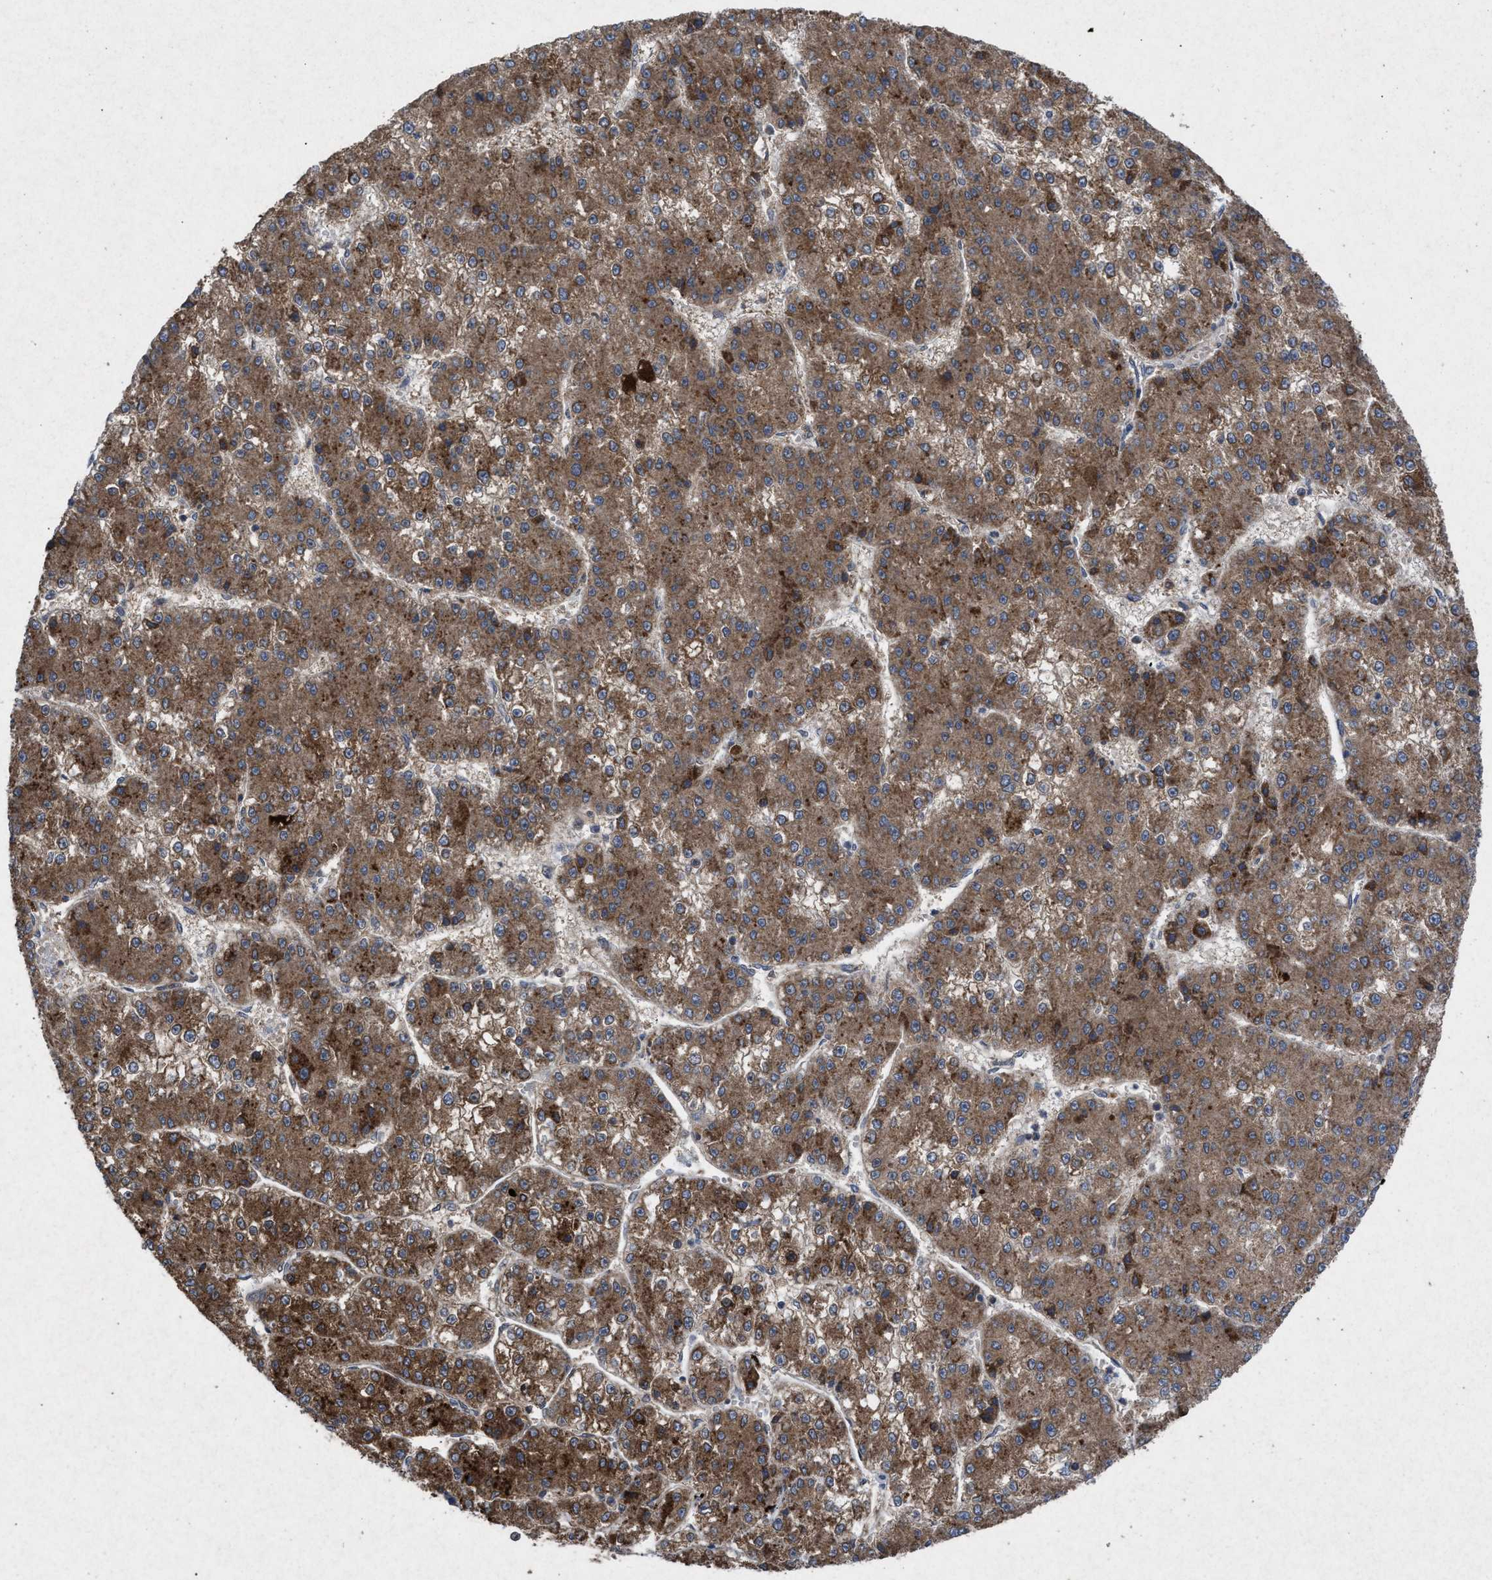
{"staining": {"intensity": "moderate", "quantity": ">75%", "location": "cytoplasmic/membranous"}, "tissue": "liver cancer", "cell_type": "Tumor cells", "image_type": "cancer", "snomed": [{"axis": "morphology", "description": "Carcinoma, Hepatocellular, NOS"}, {"axis": "topography", "description": "Liver"}], "caption": "Liver cancer stained for a protein displays moderate cytoplasmic/membranous positivity in tumor cells. (DAB IHC, brown staining for protein, blue staining for nuclei).", "gene": "MSI2", "patient": {"sex": "female", "age": 73}}